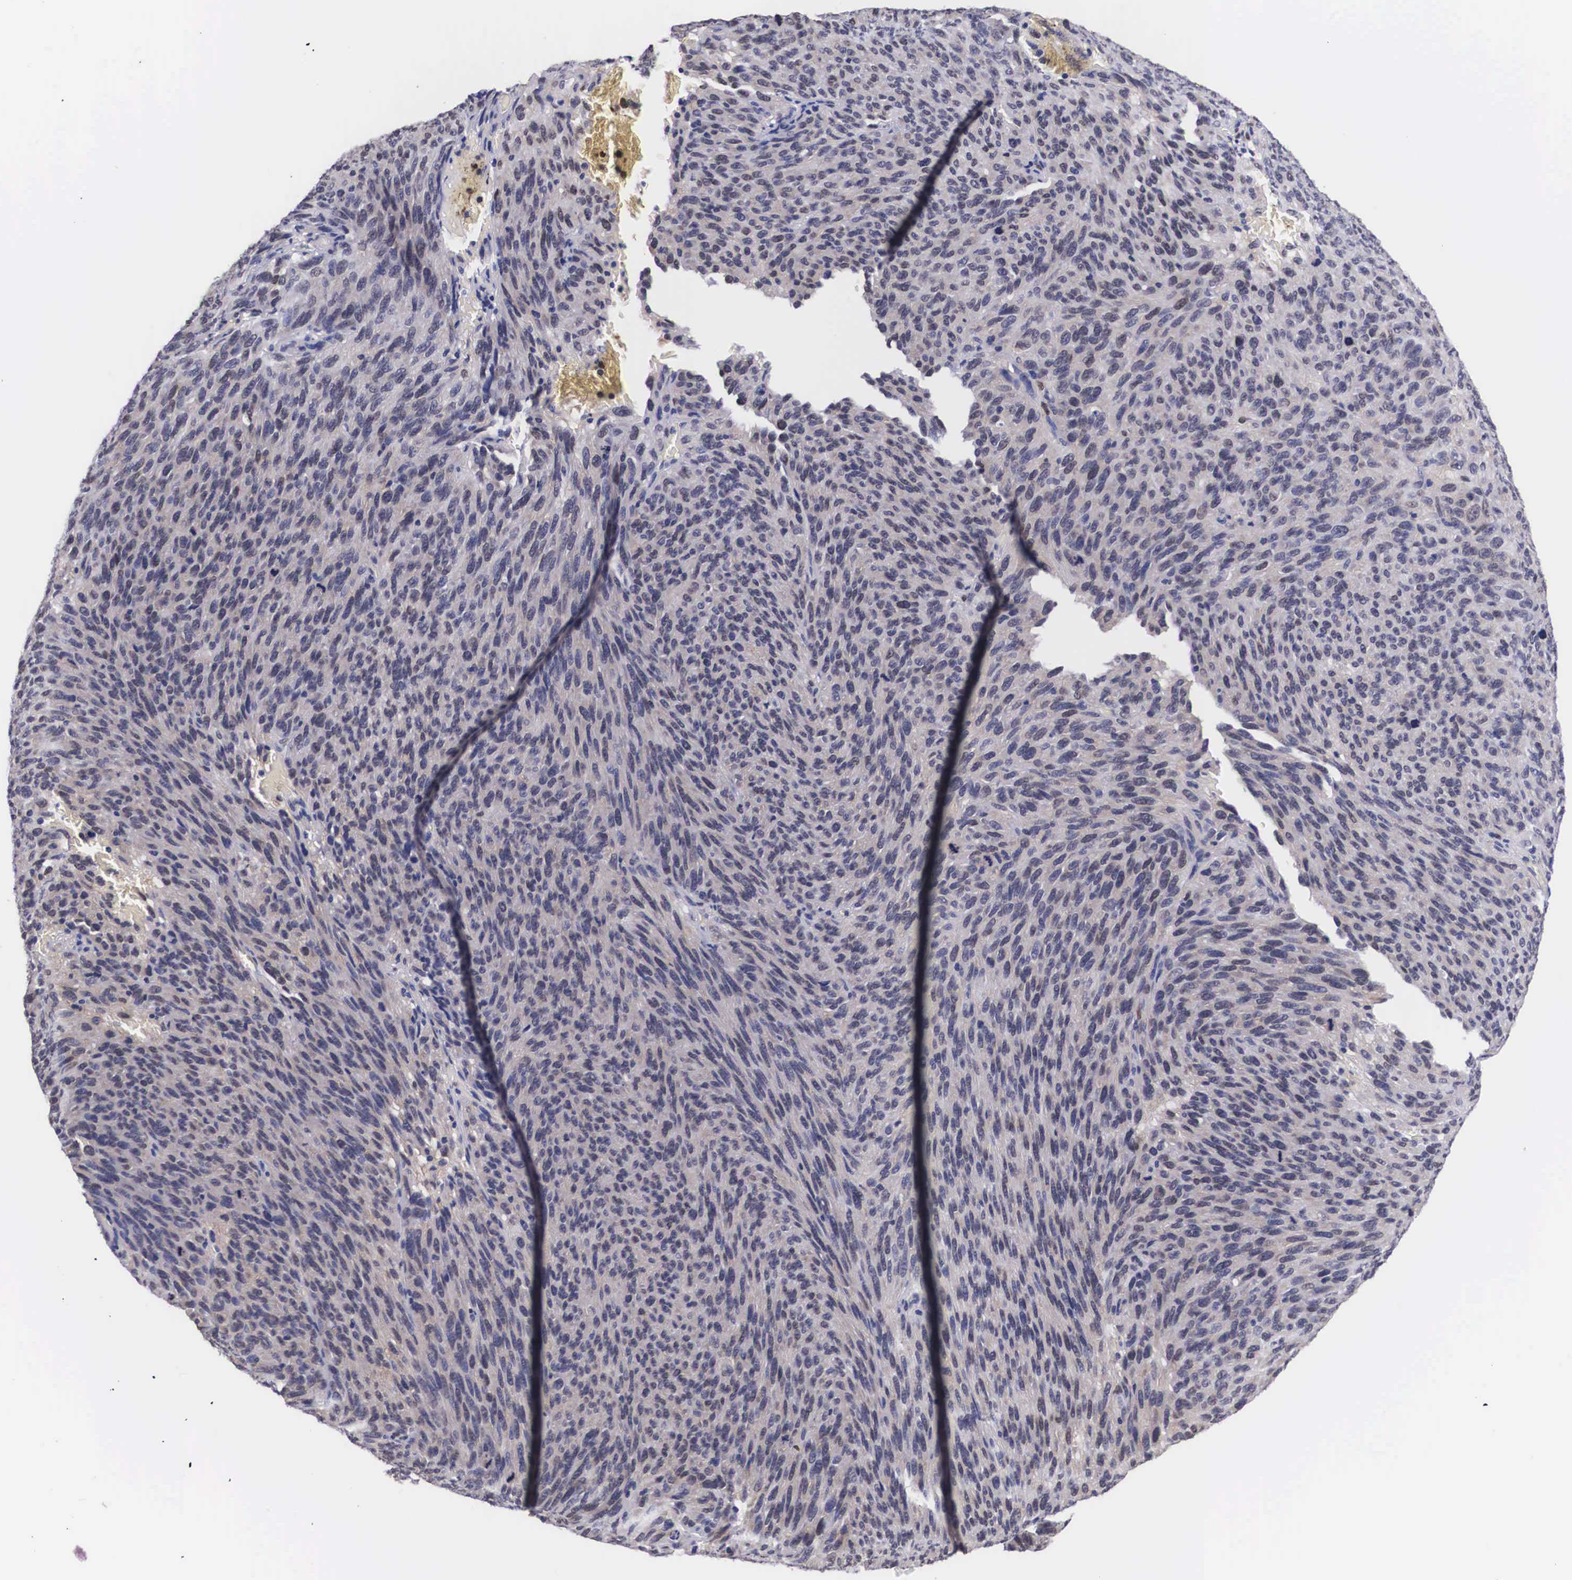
{"staining": {"intensity": "weak", "quantity": "25%-75%", "location": "nuclear"}, "tissue": "melanoma", "cell_type": "Tumor cells", "image_type": "cancer", "snomed": [{"axis": "morphology", "description": "Malignant melanoma, NOS"}, {"axis": "topography", "description": "Skin"}], "caption": "The immunohistochemical stain labels weak nuclear expression in tumor cells of melanoma tissue. (DAB = brown stain, brightfield microscopy at high magnification).", "gene": "KHDRBS3", "patient": {"sex": "male", "age": 76}}